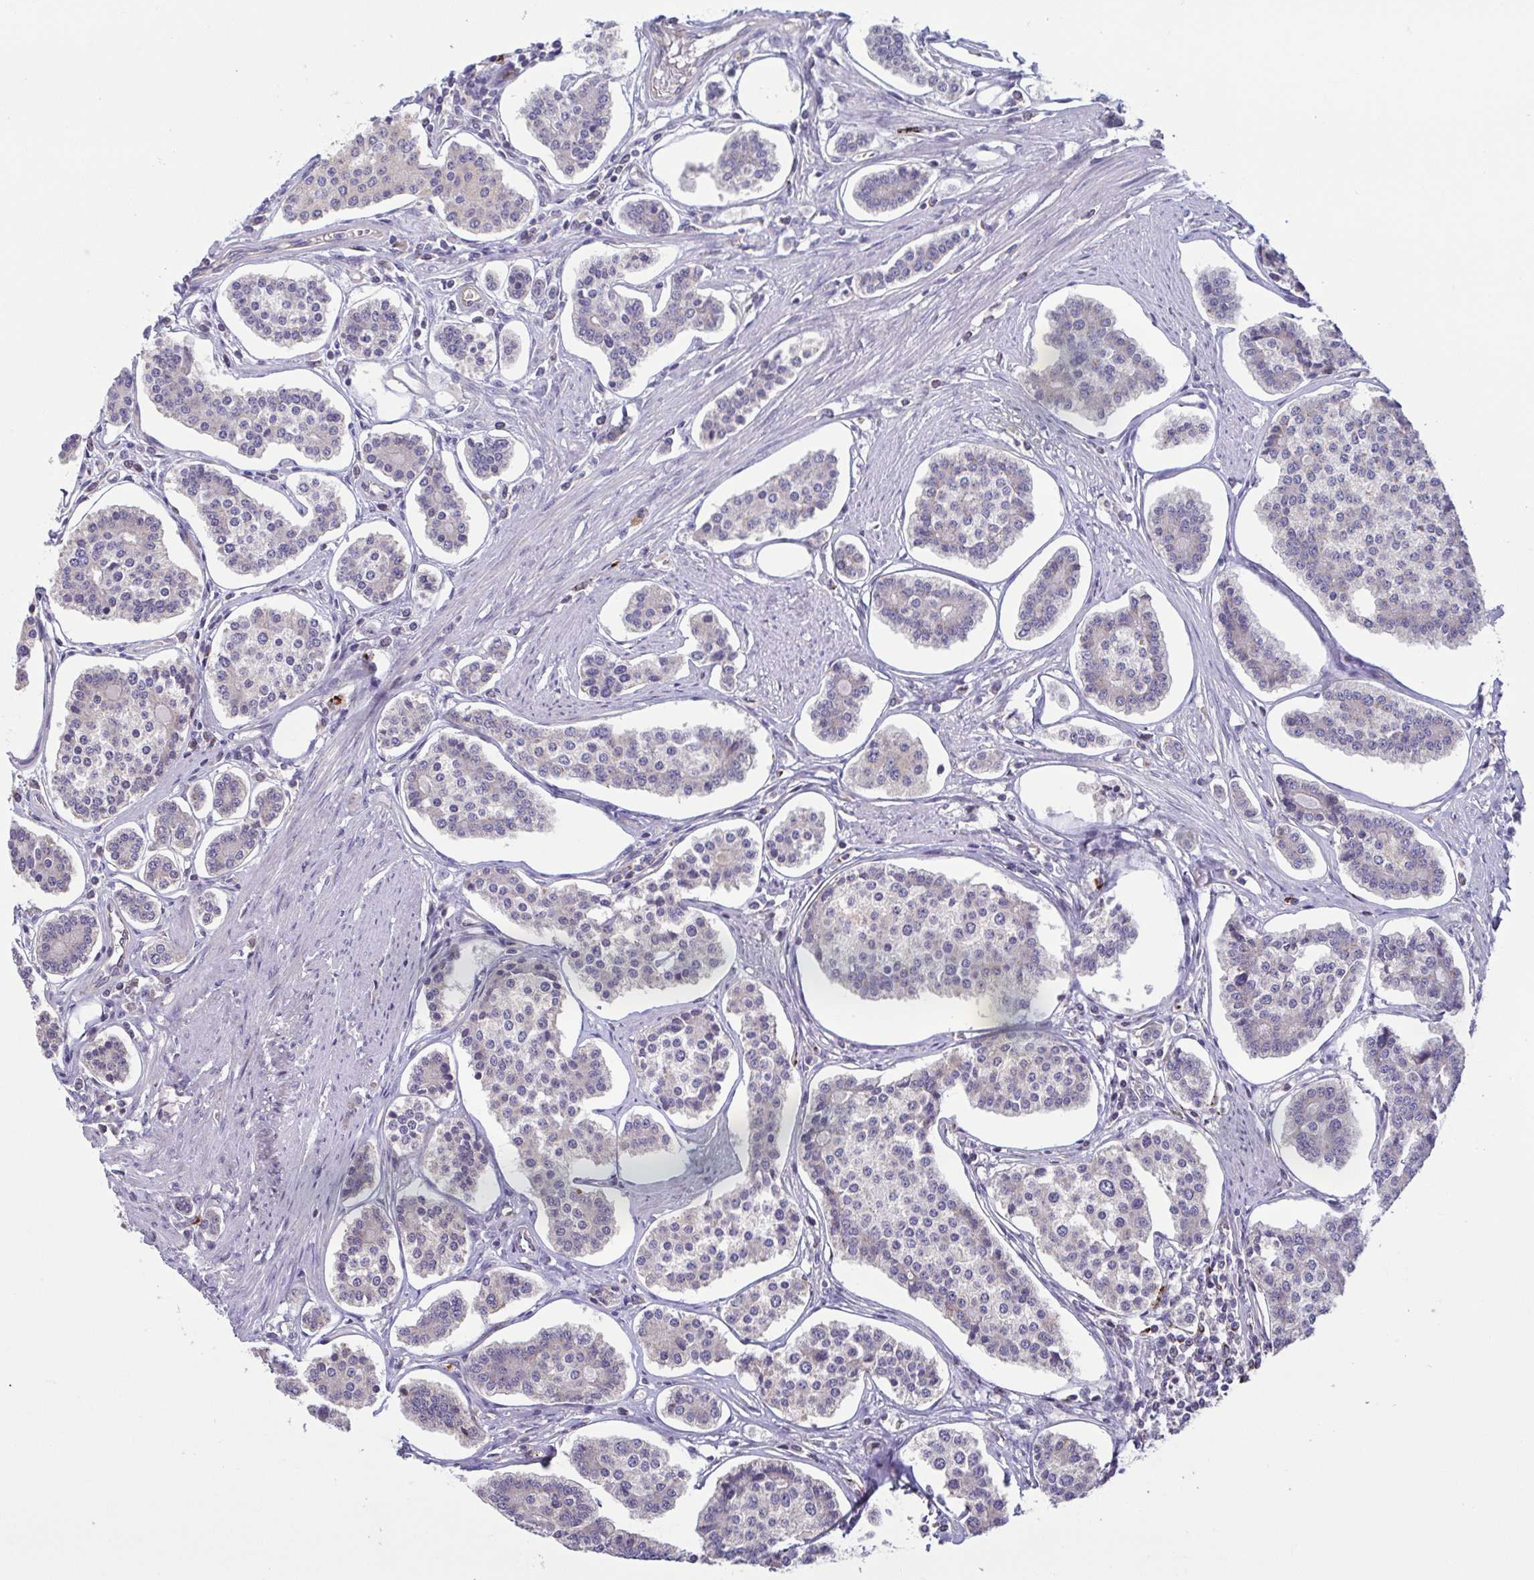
{"staining": {"intensity": "negative", "quantity": "none", "location": "none"}, "tissue": "carcinoid", "cell_type": "Tumor cells", "image_type": "cancer", "snomed": [{"axis": "morphology", "description": "Carcinoid, malignant, NOS"}, {"axis": "topography", "description": "Small intestine"}], "caption": "DAB (3,3'-diaminobenzidine) immunohistochemical staining of human carcinoid displays no significant staining in tumor cells.", "gene": "OSBPL7", "patient": {"sex": "female", "age": 65}}